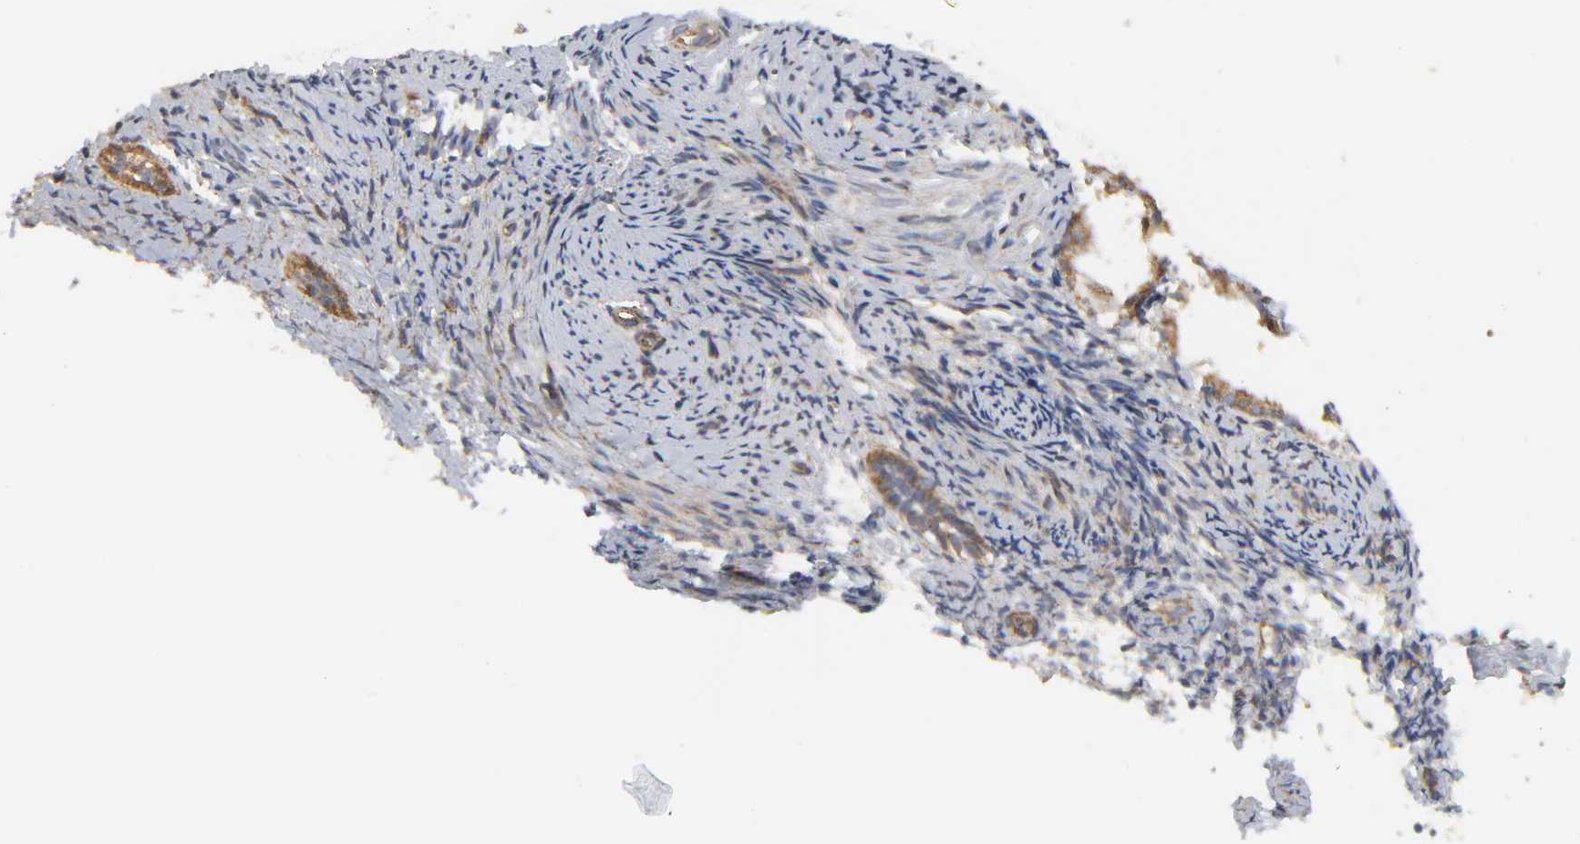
{"staining": {"intensity": "moderate", "quantity": "25%-75%", "location": "cytoplasmic/membranous"}, "tissue": "endometrium", "cell_type": "Cells in endometrial stroma", "image_type": "normal", "snomed": [{"axis": "morphology", "description": "Normal tissue, NOS"}, {"axis": "topography", "description": "Smooth muscle"}, {"axis": "topography", "description": "Endometrium"}], "caption": "High-magnification brightfield microscopy of unremarkable endometrium stained with DAB (brown) and counterstained with hematoxylin (blue). cells in endometrial stroma exhibit moderate cytoplasmic/membranous staining is identified in about25%-75% of cells.", "gene": "POR", "patient": {"sex": "female", "age": 57}}